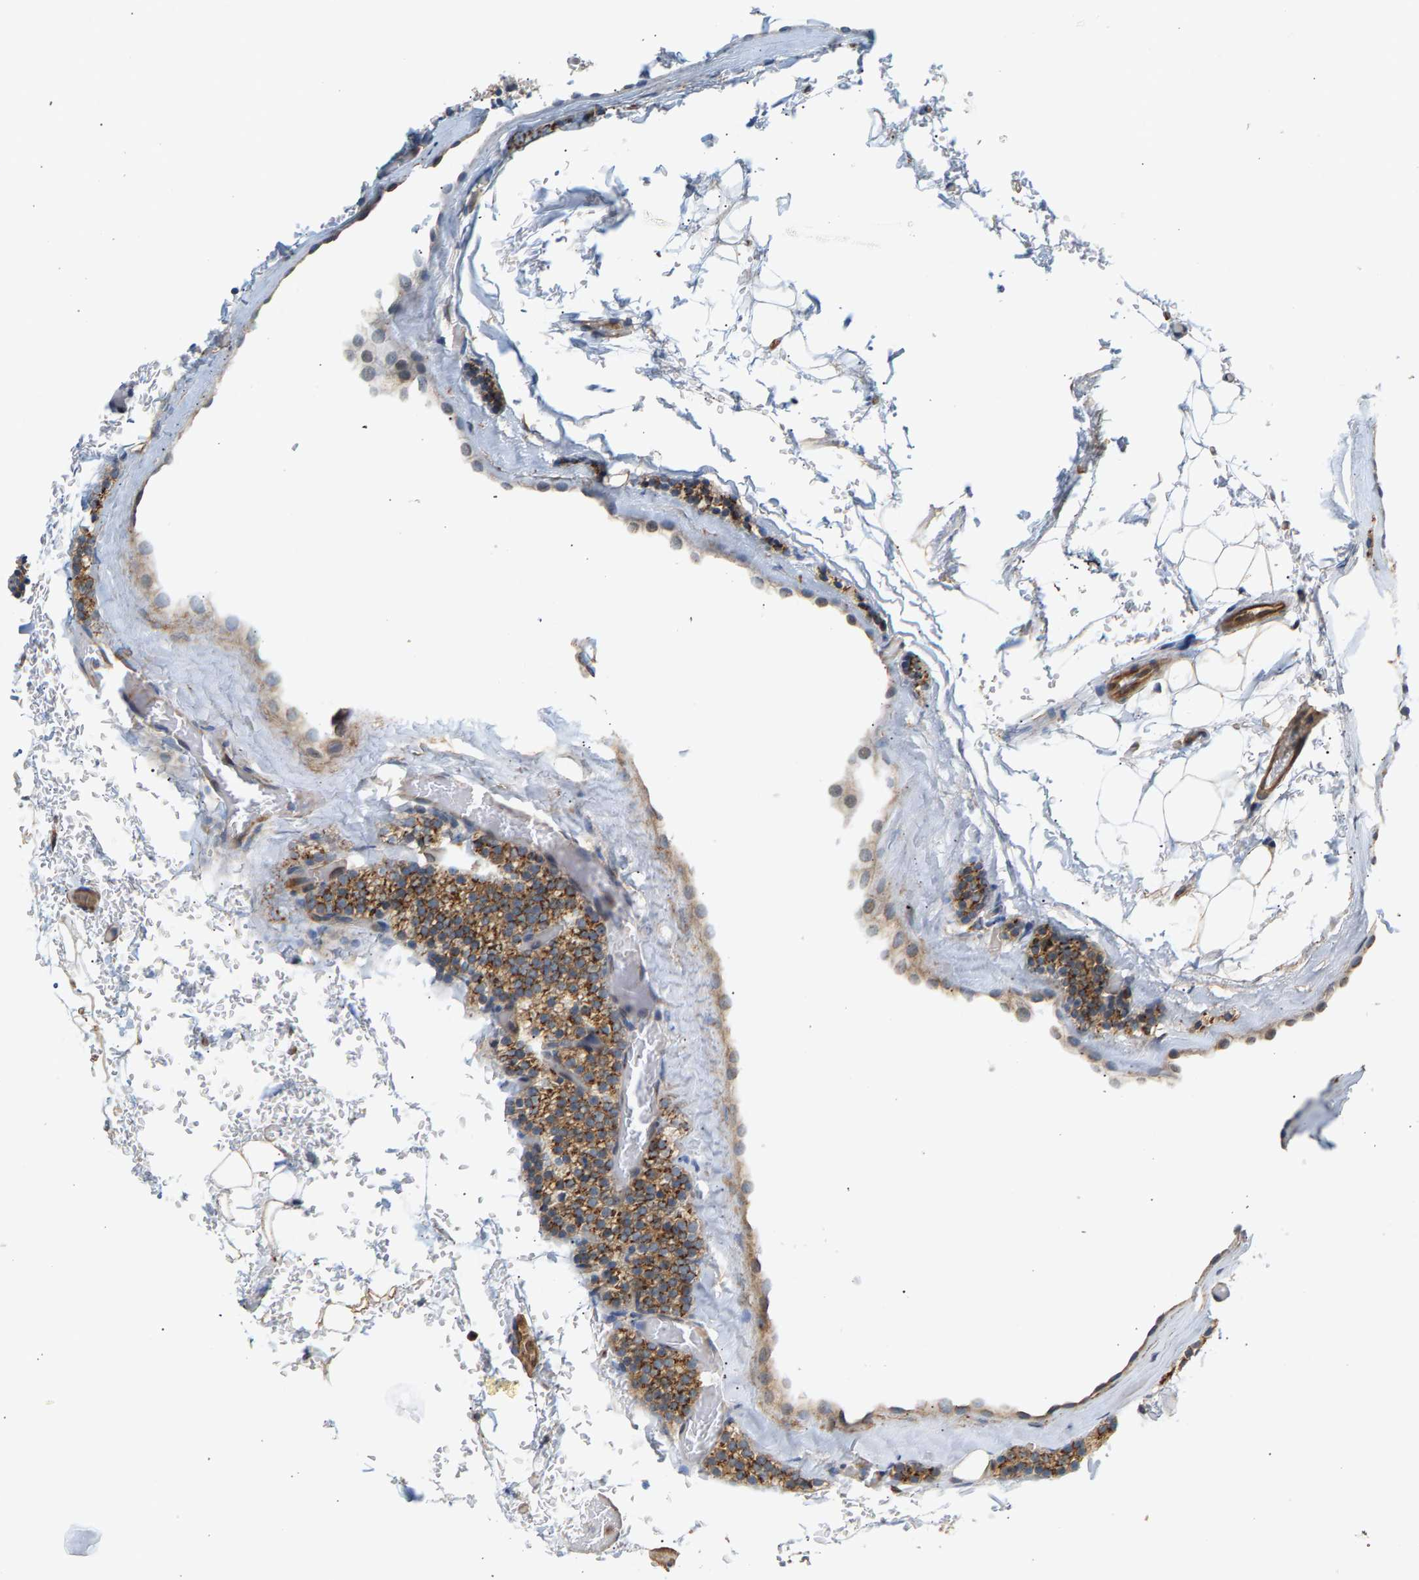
{"staining": {"intensity": "moderate", "quantity": "25%-75%", "location": "cytoplasmic/membranous"}, "tissue": "parathyroid gland", "cell_type": "Glandular cells", "image_type": "normal", "snomed": [{"axis": "morphology", "description": "Normal tissue, NOS"}, {"axis": "morphology", "description": "Inflammation chronic"}, {"axis": "morphology", "description": "Goiter, colloid"}, {"axis": "topography", "description": "Thyroid gland"}, {"axis": "topography", "description": "Parathyroid gland"}], "caption": "The photomicrograph shows immunohistochemical staining of benign parathyroid gland. There is moderate cytoplasmic/membranous expression is appreciated in approximately 25%-75% of glandular cells.", "gene": "KRTAP27", "patient": {"sex": "male", "age": 65}}